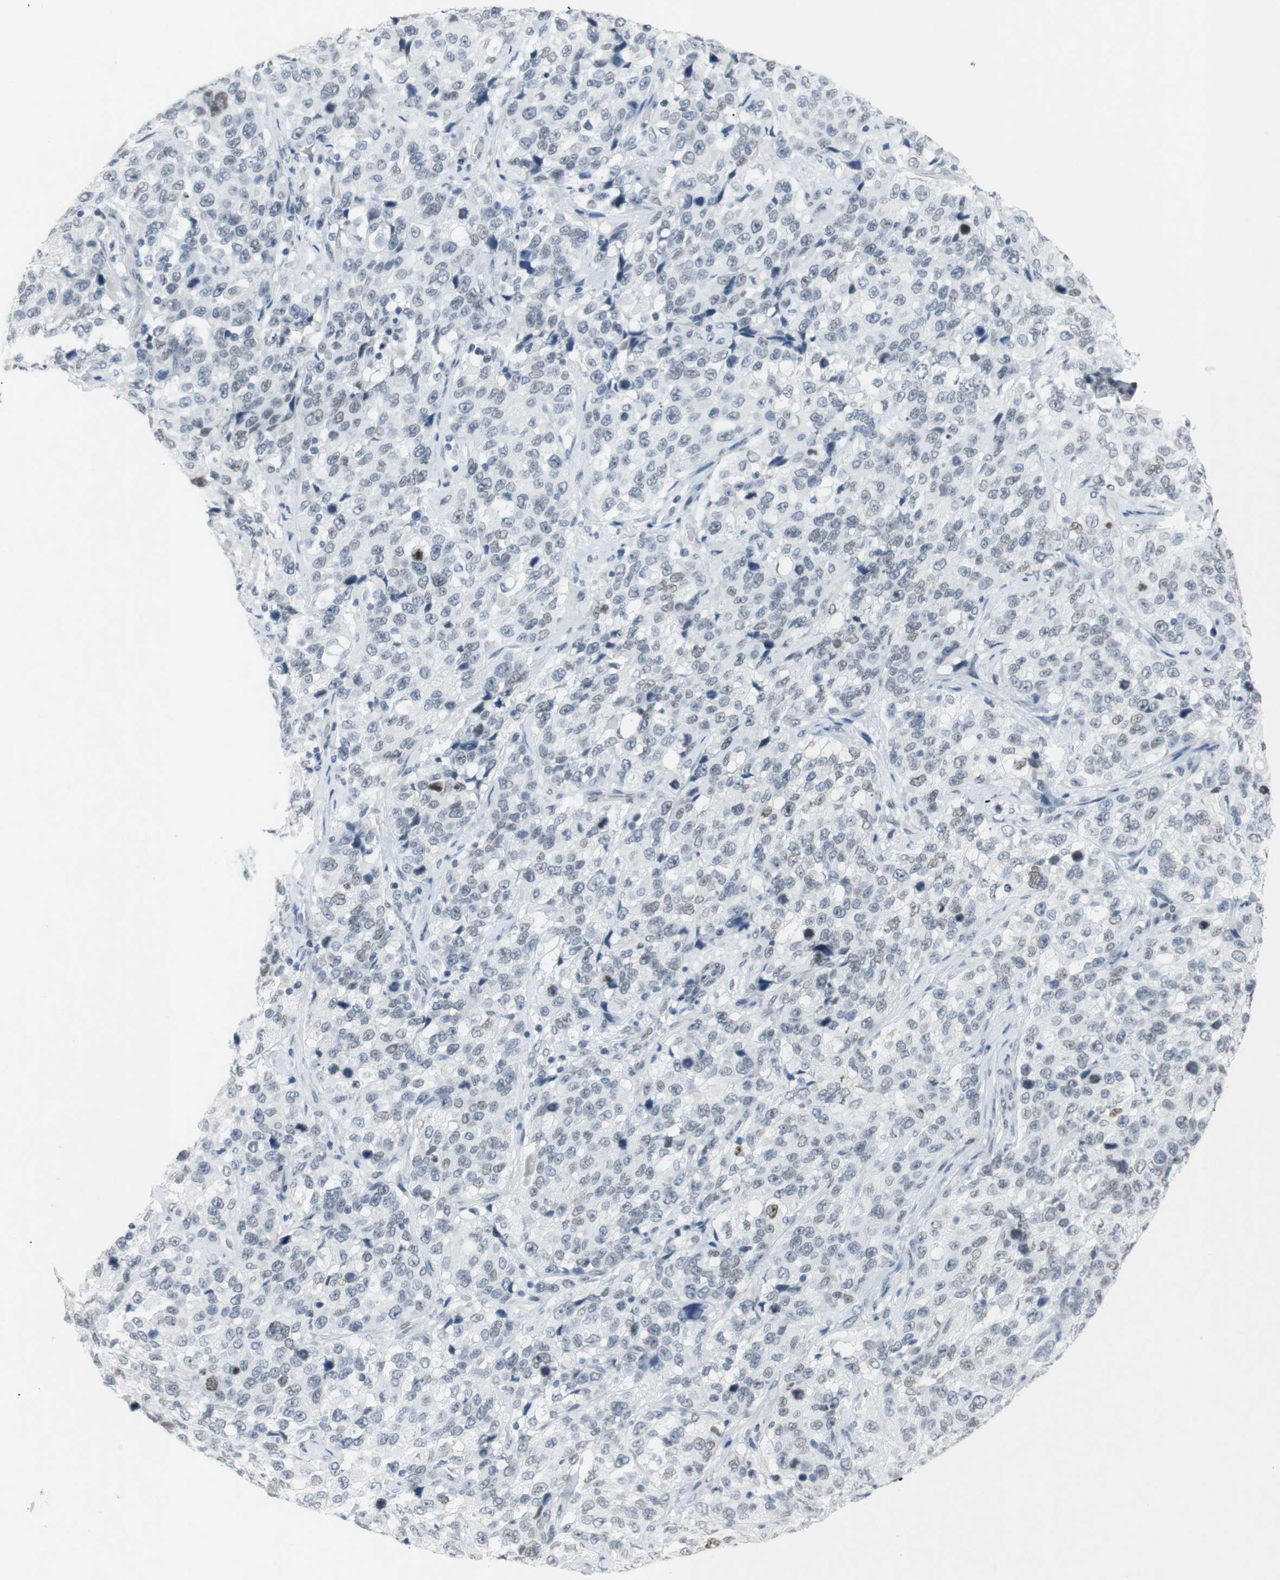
{"staining": {"intensity": "negative", "quantity": "none", "location": "none"}, "tissue": "stomach cancer", "cell_type": "Tumor cells", "image_type": "cancer", "snomed": [{"axis": "morphology", "description": "Normal tissue, NOS"}, {"axis": "morphology", "description": "Adenocarcinoma, NOS"}, {"axis": "topography", "description": "Stomach"}], "caption": "Image shows no significant protein staining in tumor cells of adenocarcinoma (stomach).", "gene": "BMI1", "patient": {"sex": "male", "age": 48}}